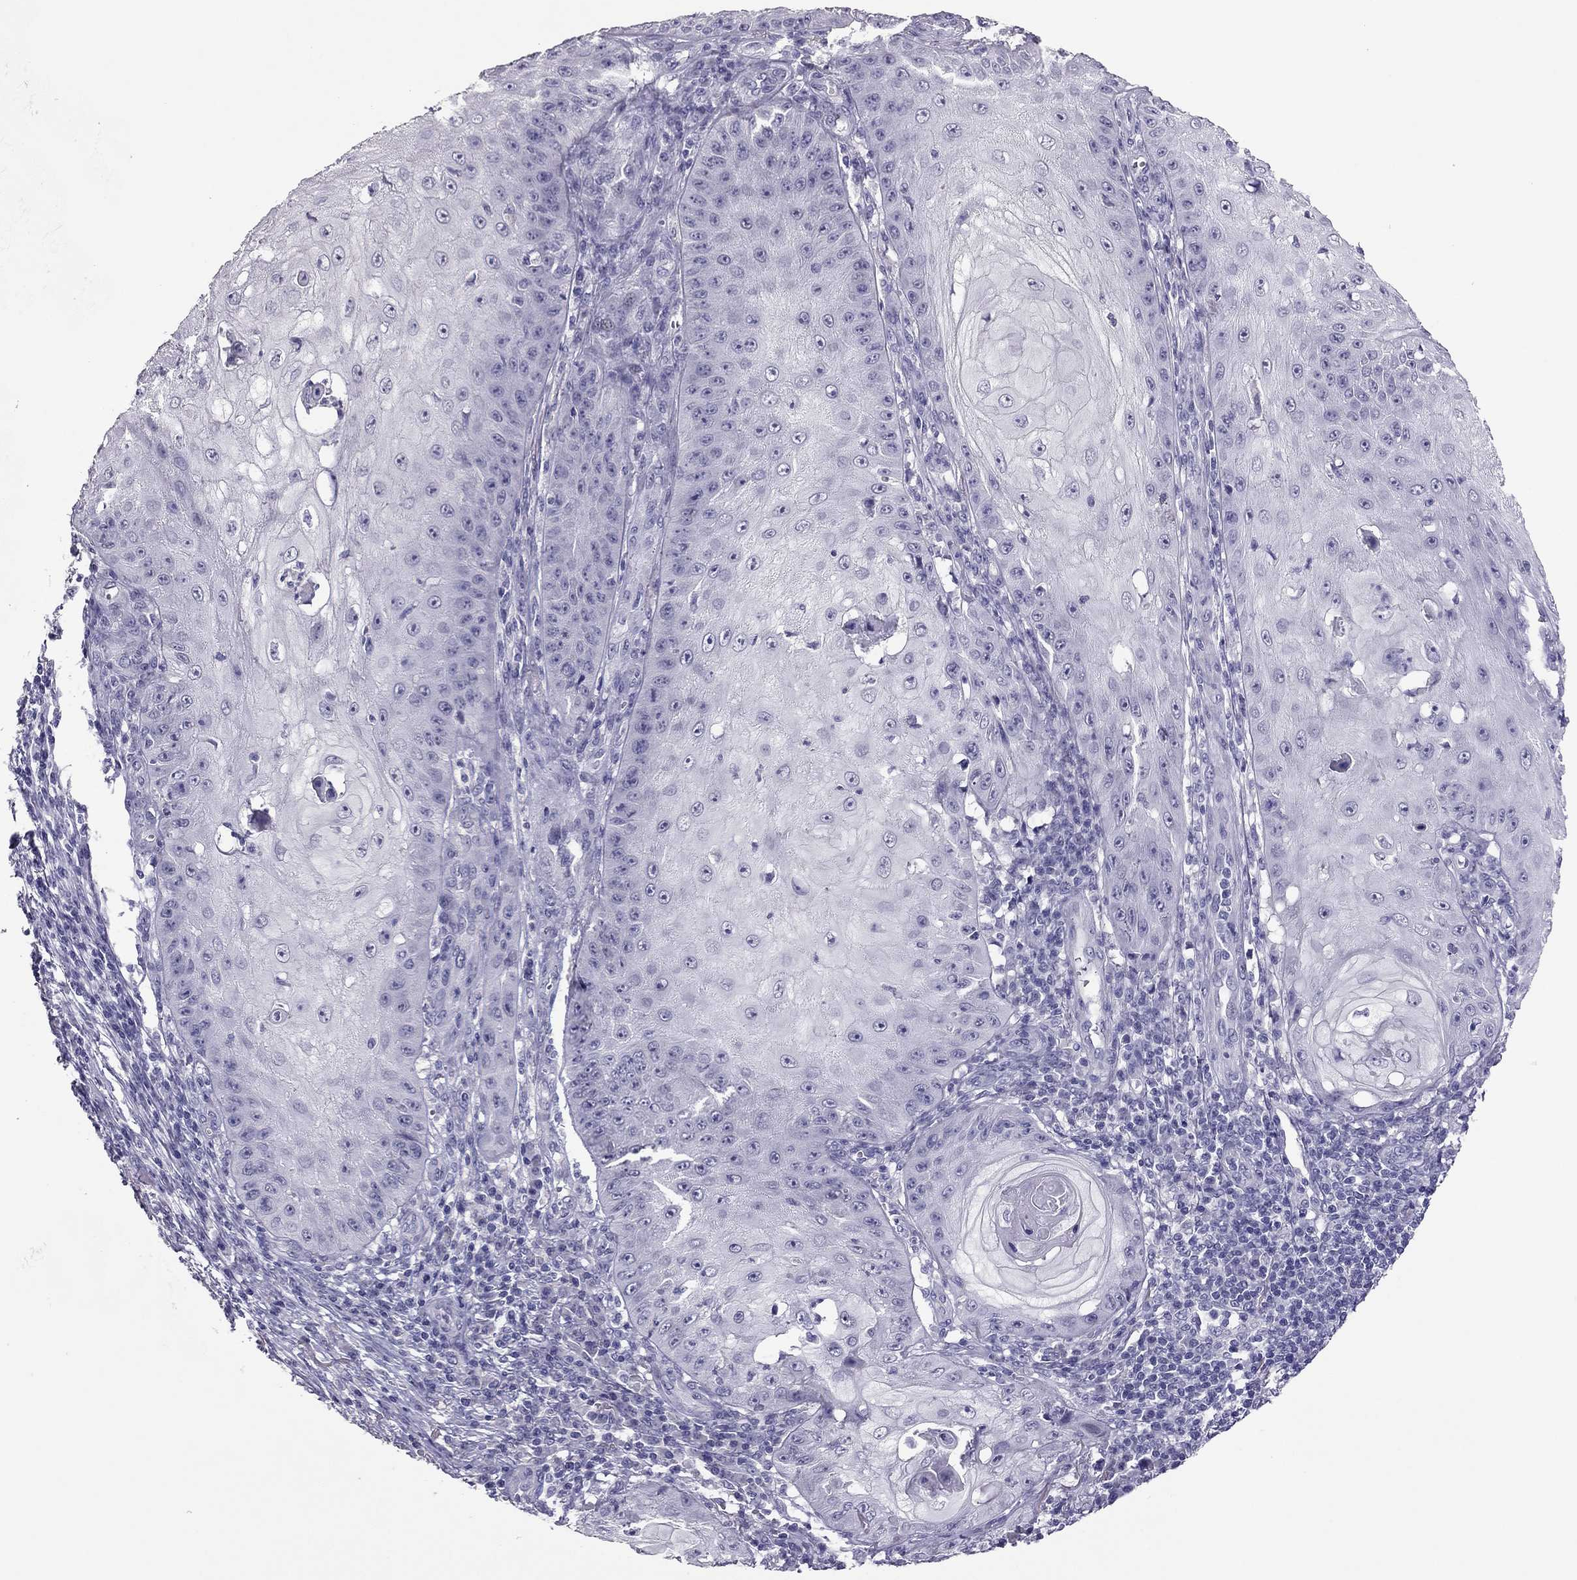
{"staining": {"intensity": "negative", "quantity": "none", "location": "none"}, "tissue": "skin cancer", "cell_type": "Tumor cells", "image_type": "cancer", "snomed": [{"axis": "morphology", "description": "Squamous cell carcinoma, NOS"}, {"axis": "topography", "description": "Skin"}], "caption": "A histopathology image of skin cancer stained for a protein displays no brown staining in tumor cells.", "gene": "RHO", "patient": {"sex": "male", "age": 70}}